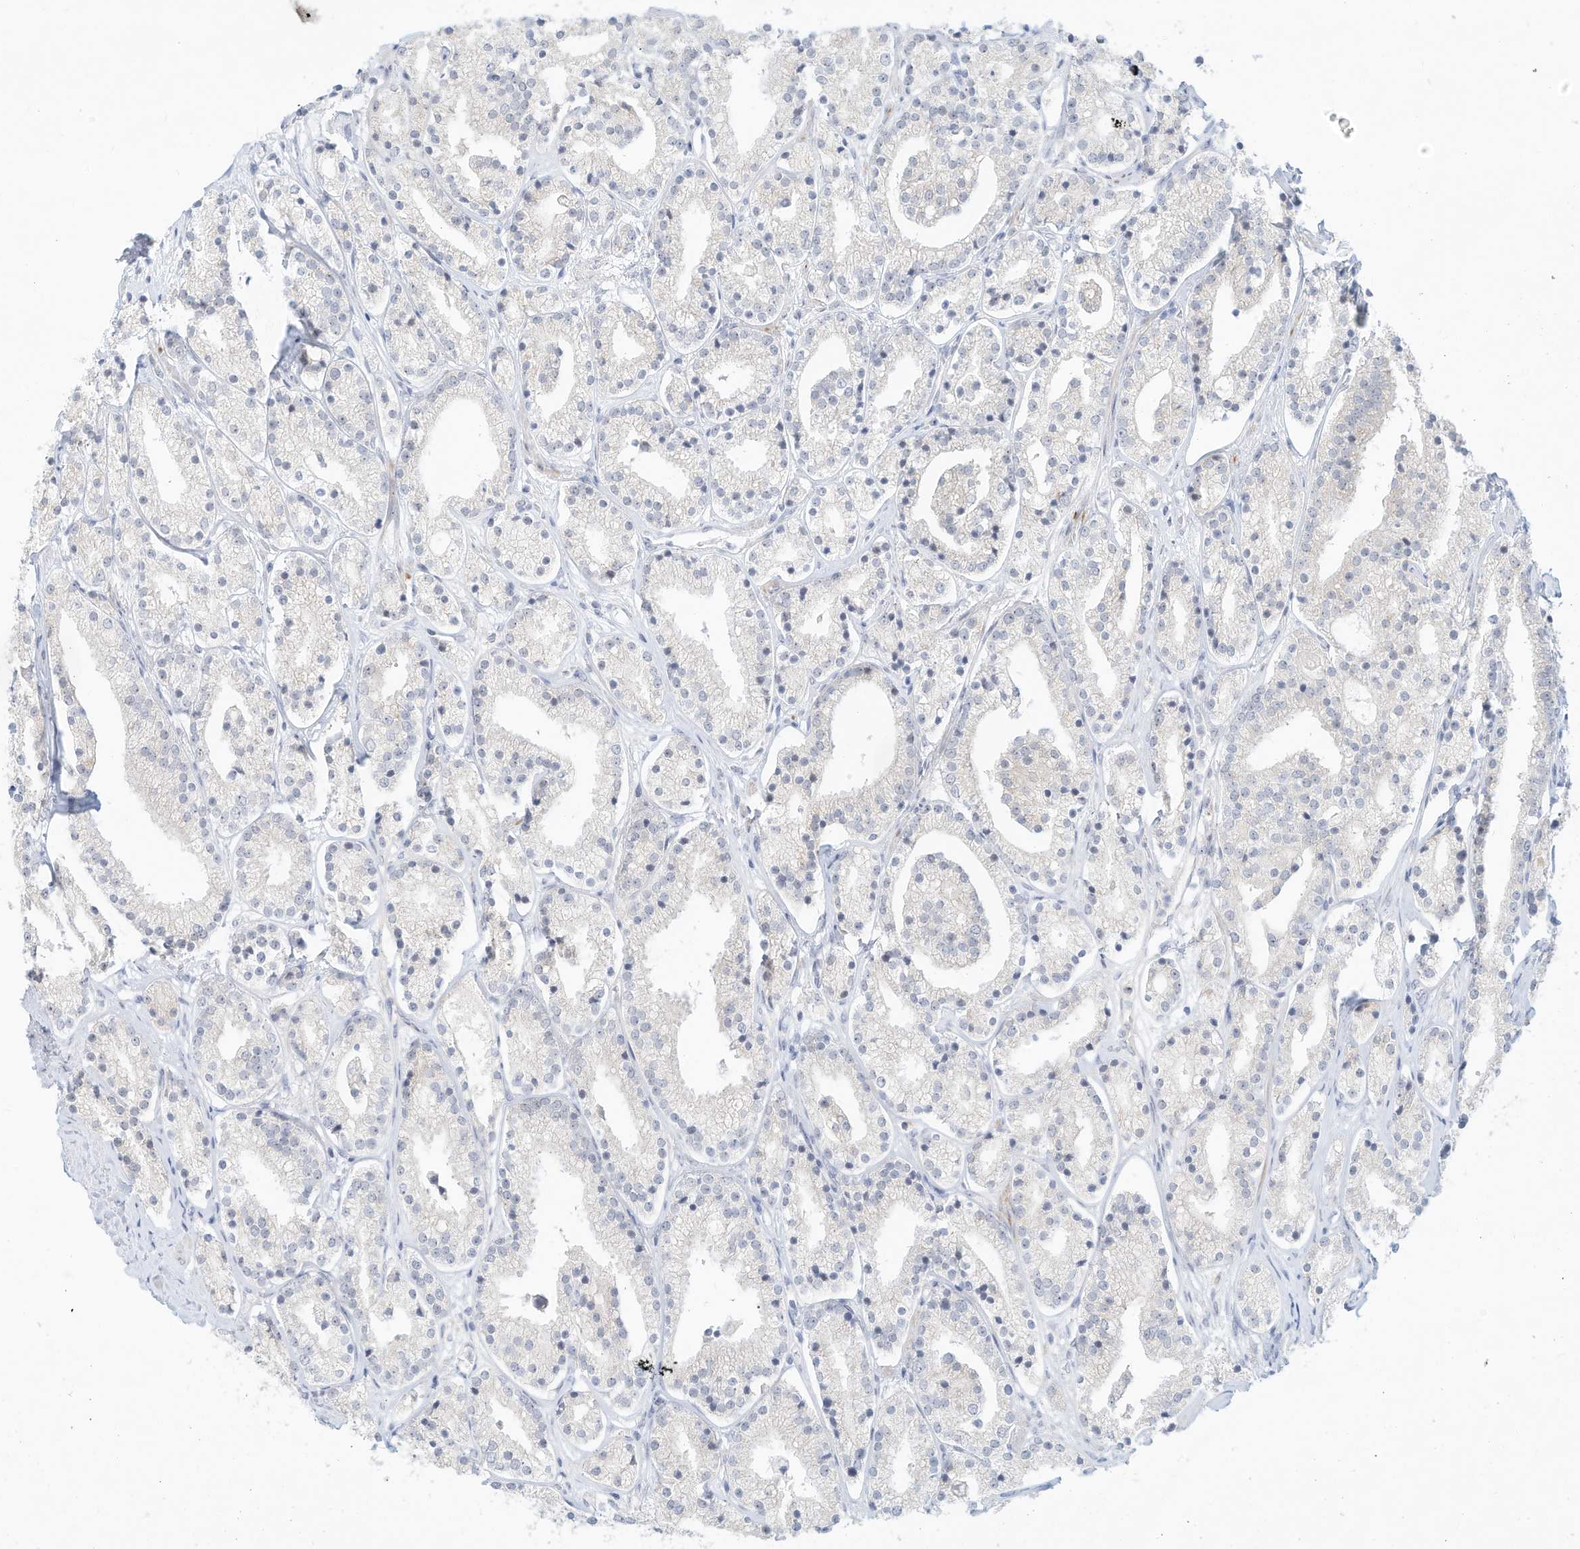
{"staining": {"intensity": "negative", "quantity": "none", "location": "none"}, "tissue": "prostate cancer", "cell_type": "Tumor cells", "image_type": "cancer", "snomed": [{"axis": "morphology", "description": "Adenocarcinoma, High grade"}, {"axis": "topography", "description": "Prostate"}], "caption": "Prostate cancer was stained to show a protein in brown. There is no significant positivity in tumor cells.", "gene": "PAK6", "patient": {"sex": "male", "age": 69}}